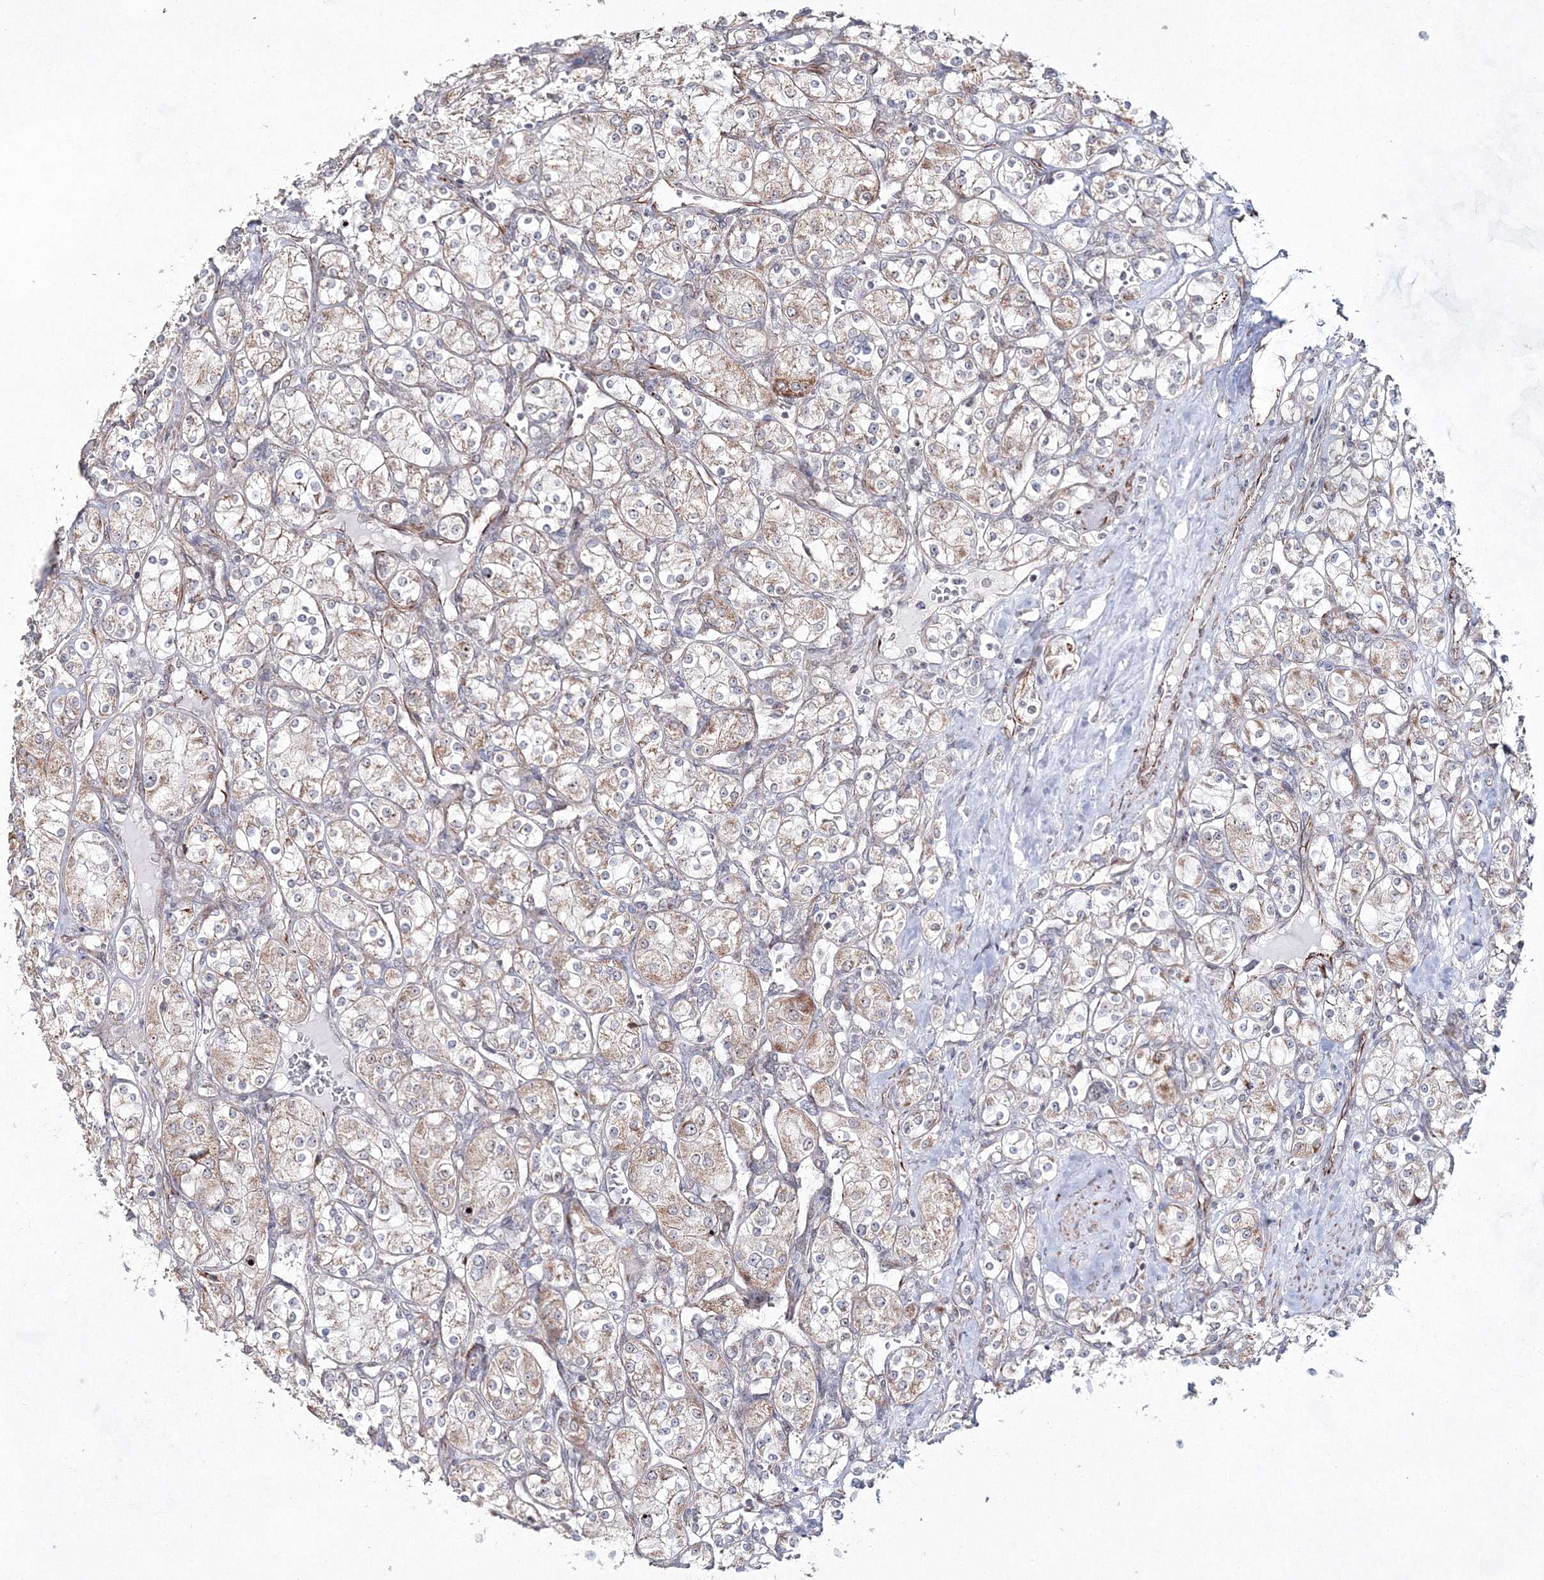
{"staining": {"intensity": "weak", "quantity": "25%-75%", "location": "cytoplasmic/membranous"}, "tissue": "renal cancer", "cell_type": "Tumor cells", "image_type": "cancer", "snomed": [{"axis": "morphology", "description": "Adenocarcinoma, NOS"}, {"axis": "topography", "description": "Kidney"}], "caption": "IHC of renal cancer (adenocarcinoma) reveals low levels of weak cytoplasmic/membranous staining in approximately 25%-75% of tumor cells.", "gene": "SNIP1", "patient": {"sex": "male", "age": 77}}